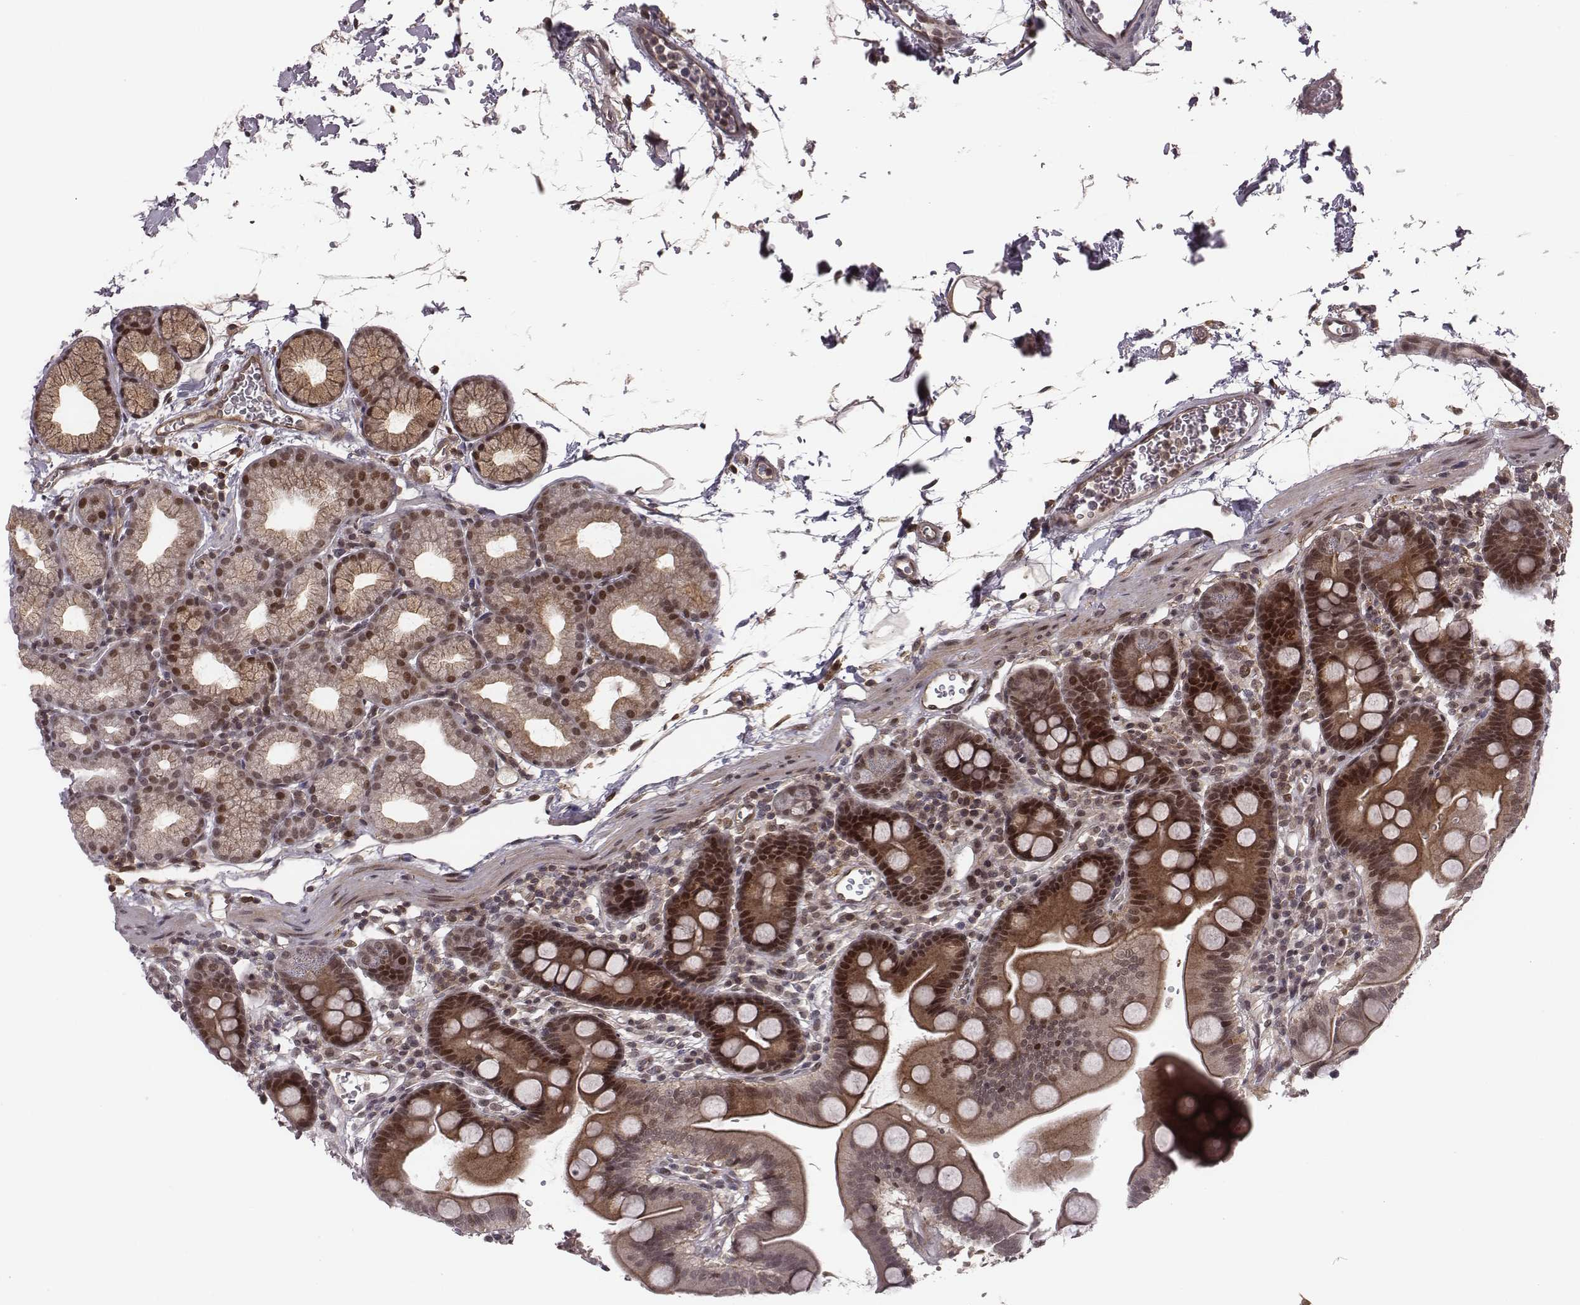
{"staining": {"intensity": "moderate", "quantity": "25%-75%", "location": "cytoplasmic/membranous,nuclear"}, "tissue": "duodenum", "cell_type": "Glandular cells", "image_type": "normal", "snomed": [{"axis": "morphology", "description": "Normal tissue, NOS"}, {"axis": "topography", "description": "Duodenum"}], "caption": "Unremarkable duodenum reveals moderate cytoplasmic/membranous,nuclear staining in approximately 25%-75% of glandular cells, visualized by immunohistochemistry.", "gene": "RPL3", "patient": {"sex": "male", "age": 59}}